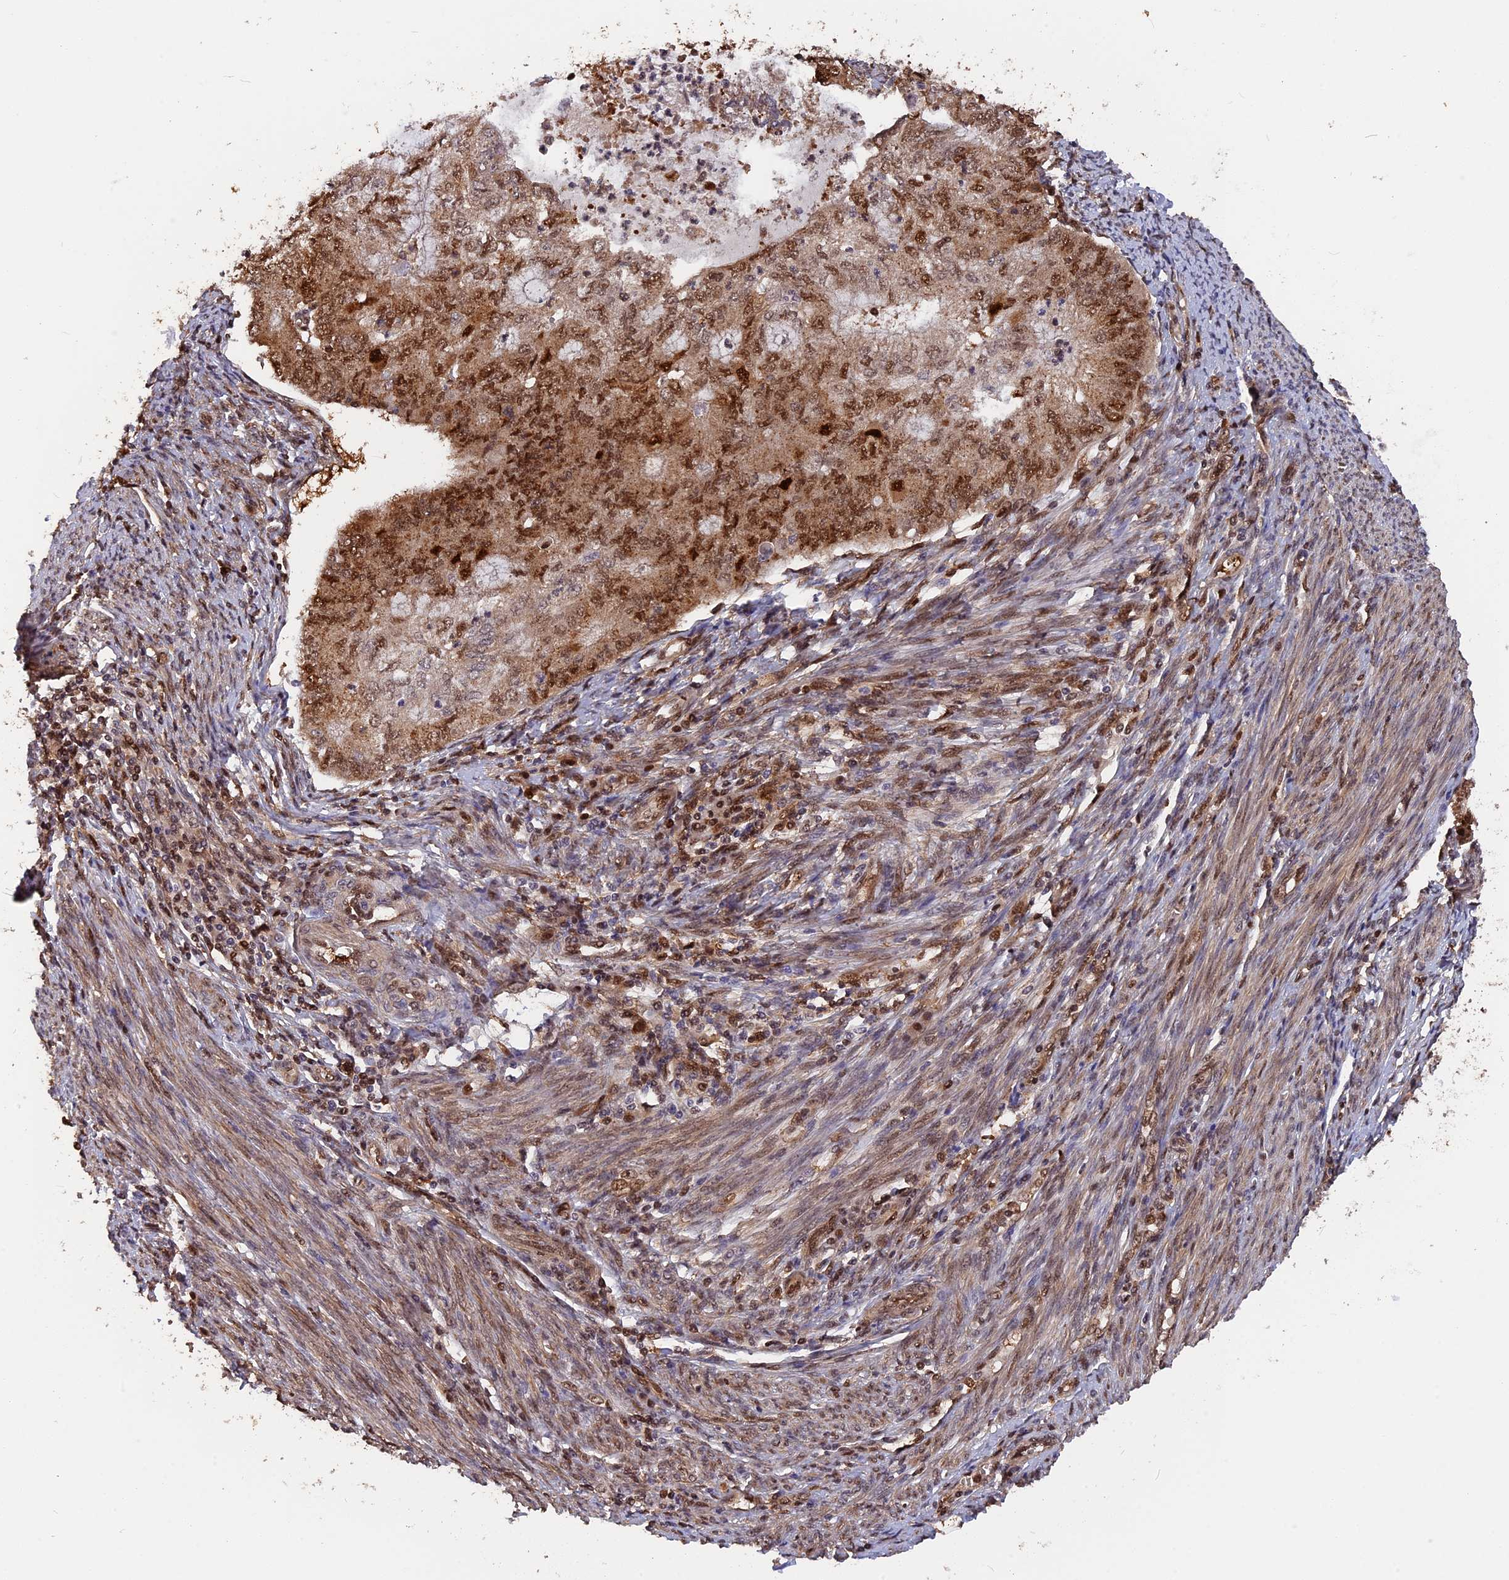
{"staining": {"intensity": "moderate", "quantity": "25%-75%", "location": "cytoplasmic/membranous,nuclear"}, "tissue": "endometrial cancer", "cell_type": "Tumor cells", "image_type": "cancer", "snomed": [{"axis": "morphology", "description": "Adenocarcinoma, NOS"}, {"axis": "topography", "description": "Endometrium"}], "caption": "Adenocarcinoma (endometrial) was stained to show a protein in brown. There is medium levels of moderate cytoplasmic/membranous and nuclear positivity in approximately 25%-75% of tumor cells.", "gene": "ADRM1", "patient": {"sex": "female", "age": 68}}